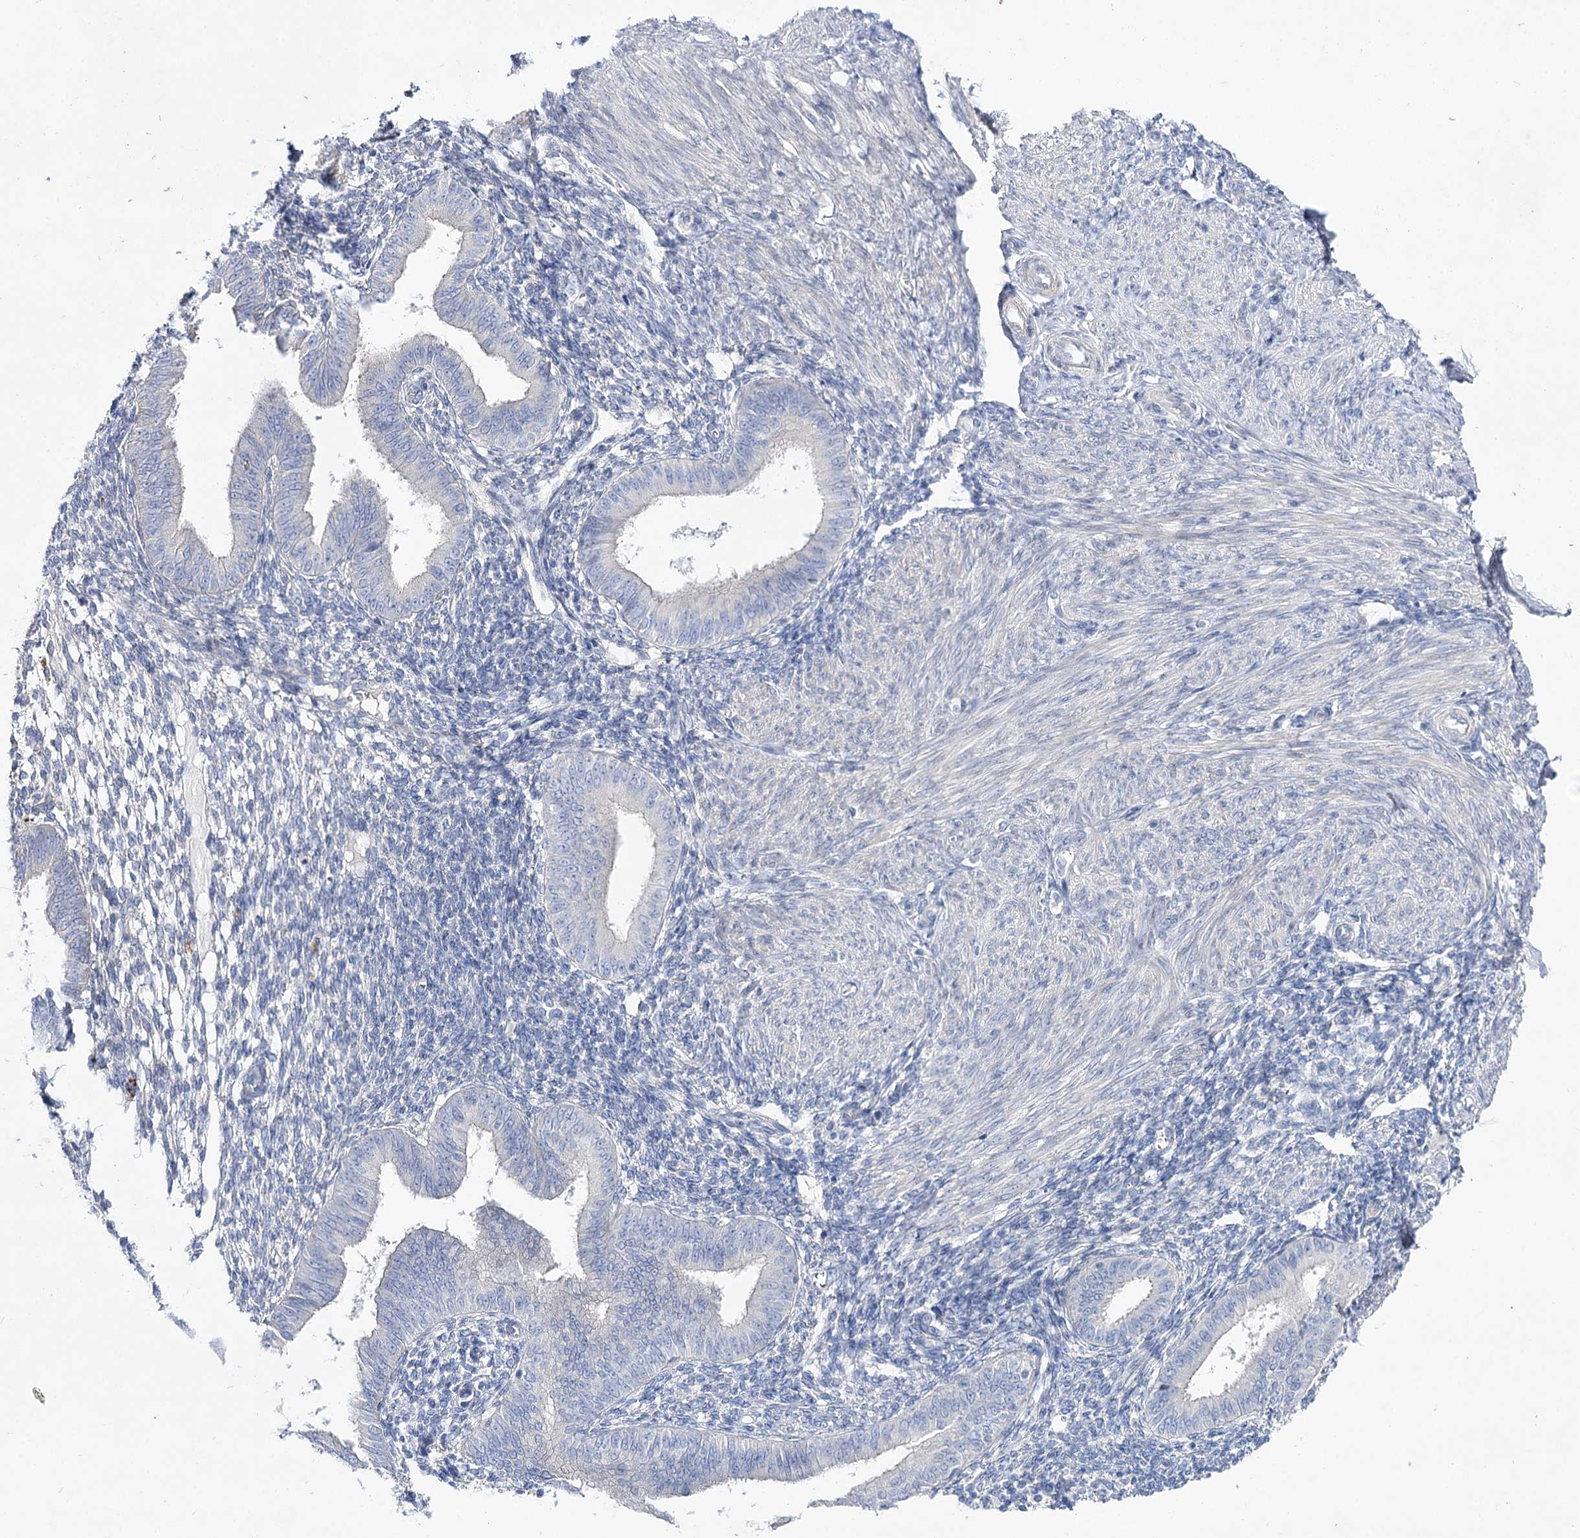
{"staining": {"intensity": "negative", "quantity": "none", "location": "none"}, "tissue": "endometrium", "cell_type": "Cells in endometrial stroma", "image_type": "normal", "snomed": [{"axis": "morphology", "description": "Normal tissue, NOS"}, {"axis": "topography", "description": "Uterus"}, {"axis": "topography", "description": "Endometrium"}], "caption": "Cells in endometrial stroma are negative for protein expression in normal human endometrium. Brightfield microscopy of IHC stained with DAB (brown) and hematoxylin (blue), captured at high magnification.", "gene": "LRRC14B", "patient": {"sex": "female", "age": 48}}